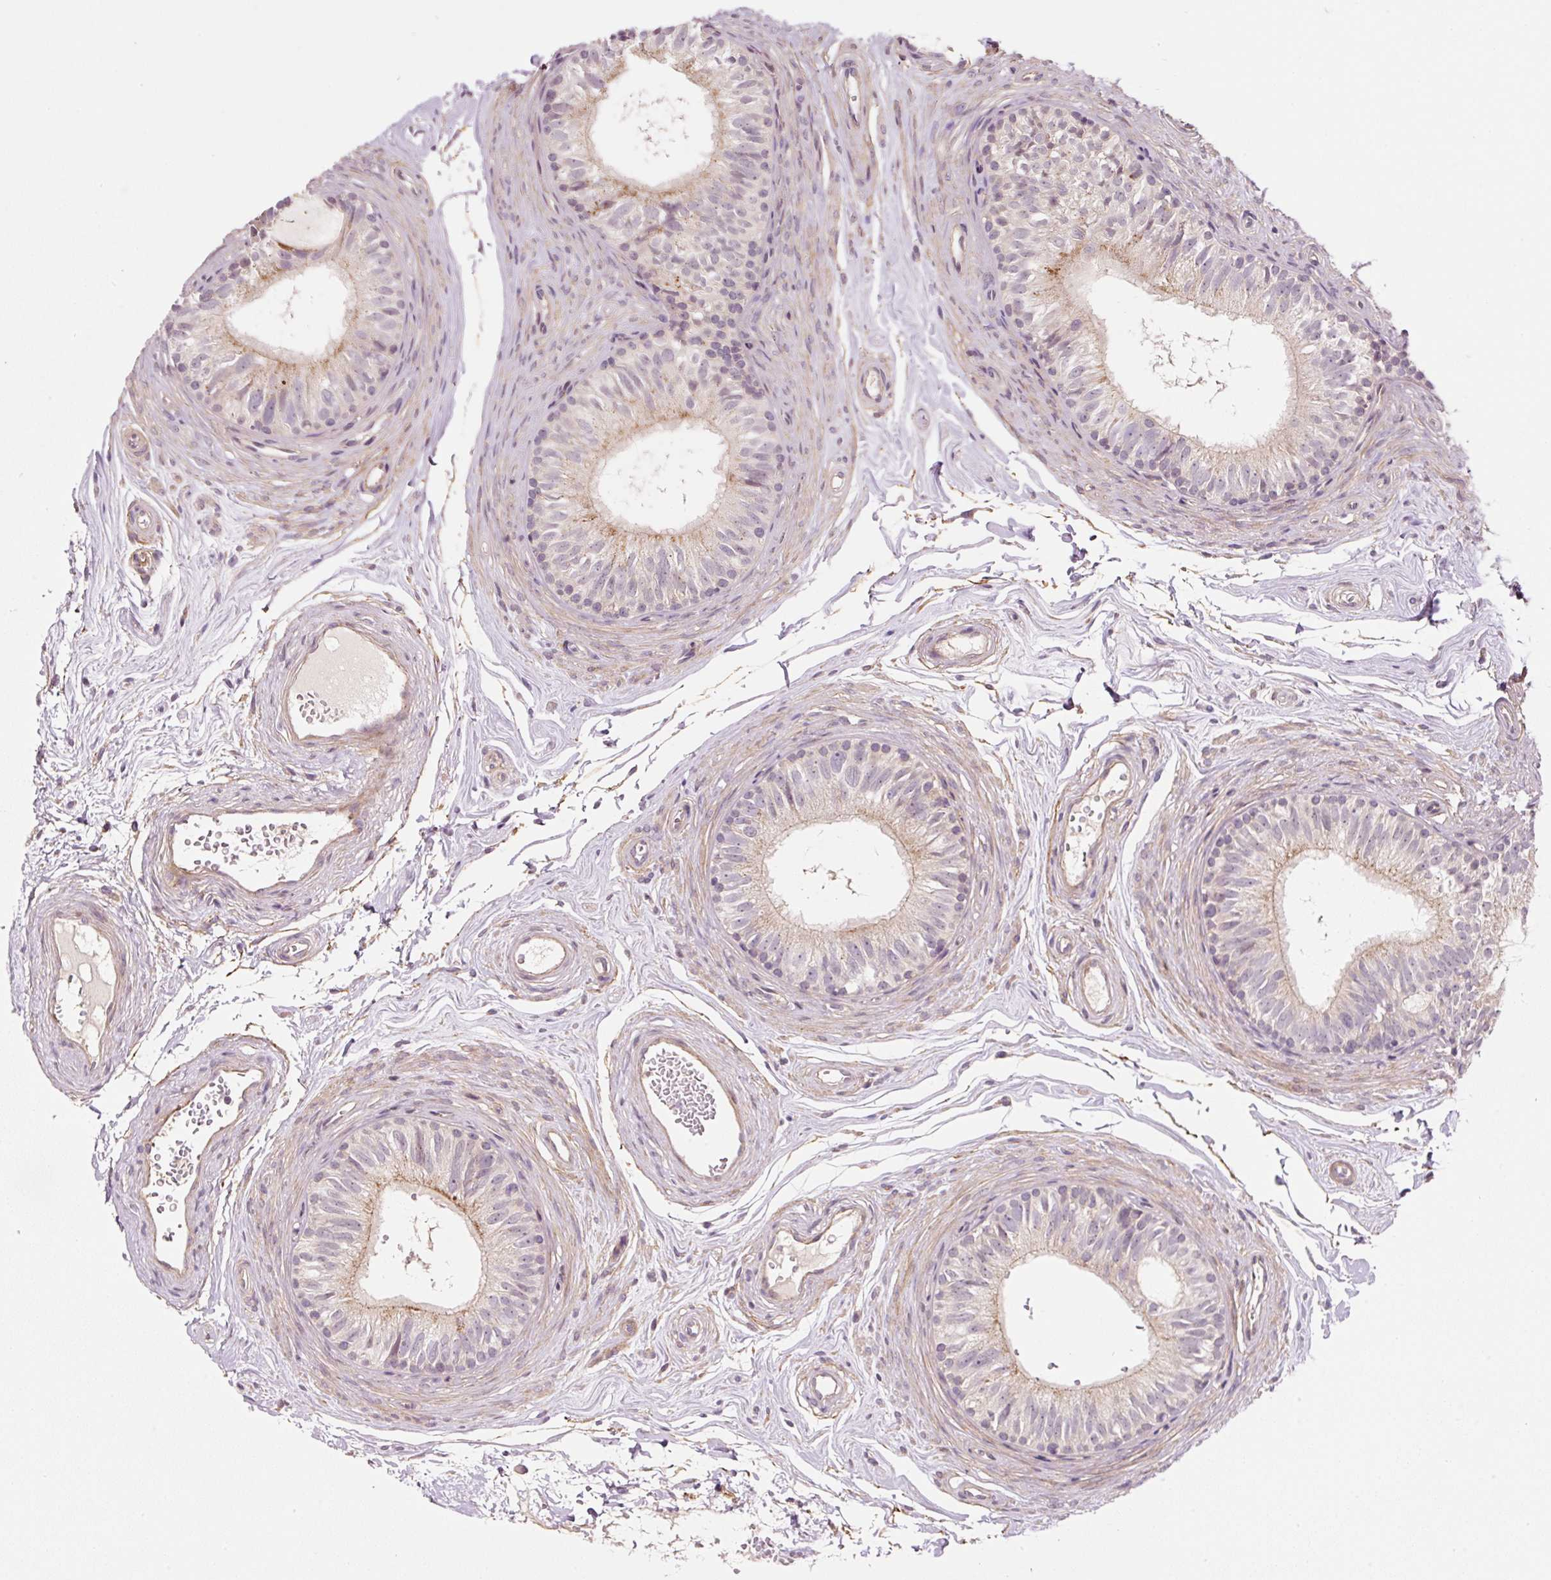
{"staining": {"intensity": "moderate", "quantity": "<25%", "location": "cytoplasmic/membranous"}, "tissue": "epididymis", "cell_type": "Glandular cells", "image_type": "normal", "snomed": [{"axis": "morphology", "description": "Normal tissue, NOS"}, {"axis": "topography", "description": "Epididymis"}], "caption": "Immunohistochemical staining of benign epididymis shows <25% levels of moderate cytoplasmic/membranous protein expression in approximately <25% of glandular cells.", "gene": "TIRAP", "patient": {"sex": "male", "age": 45}}